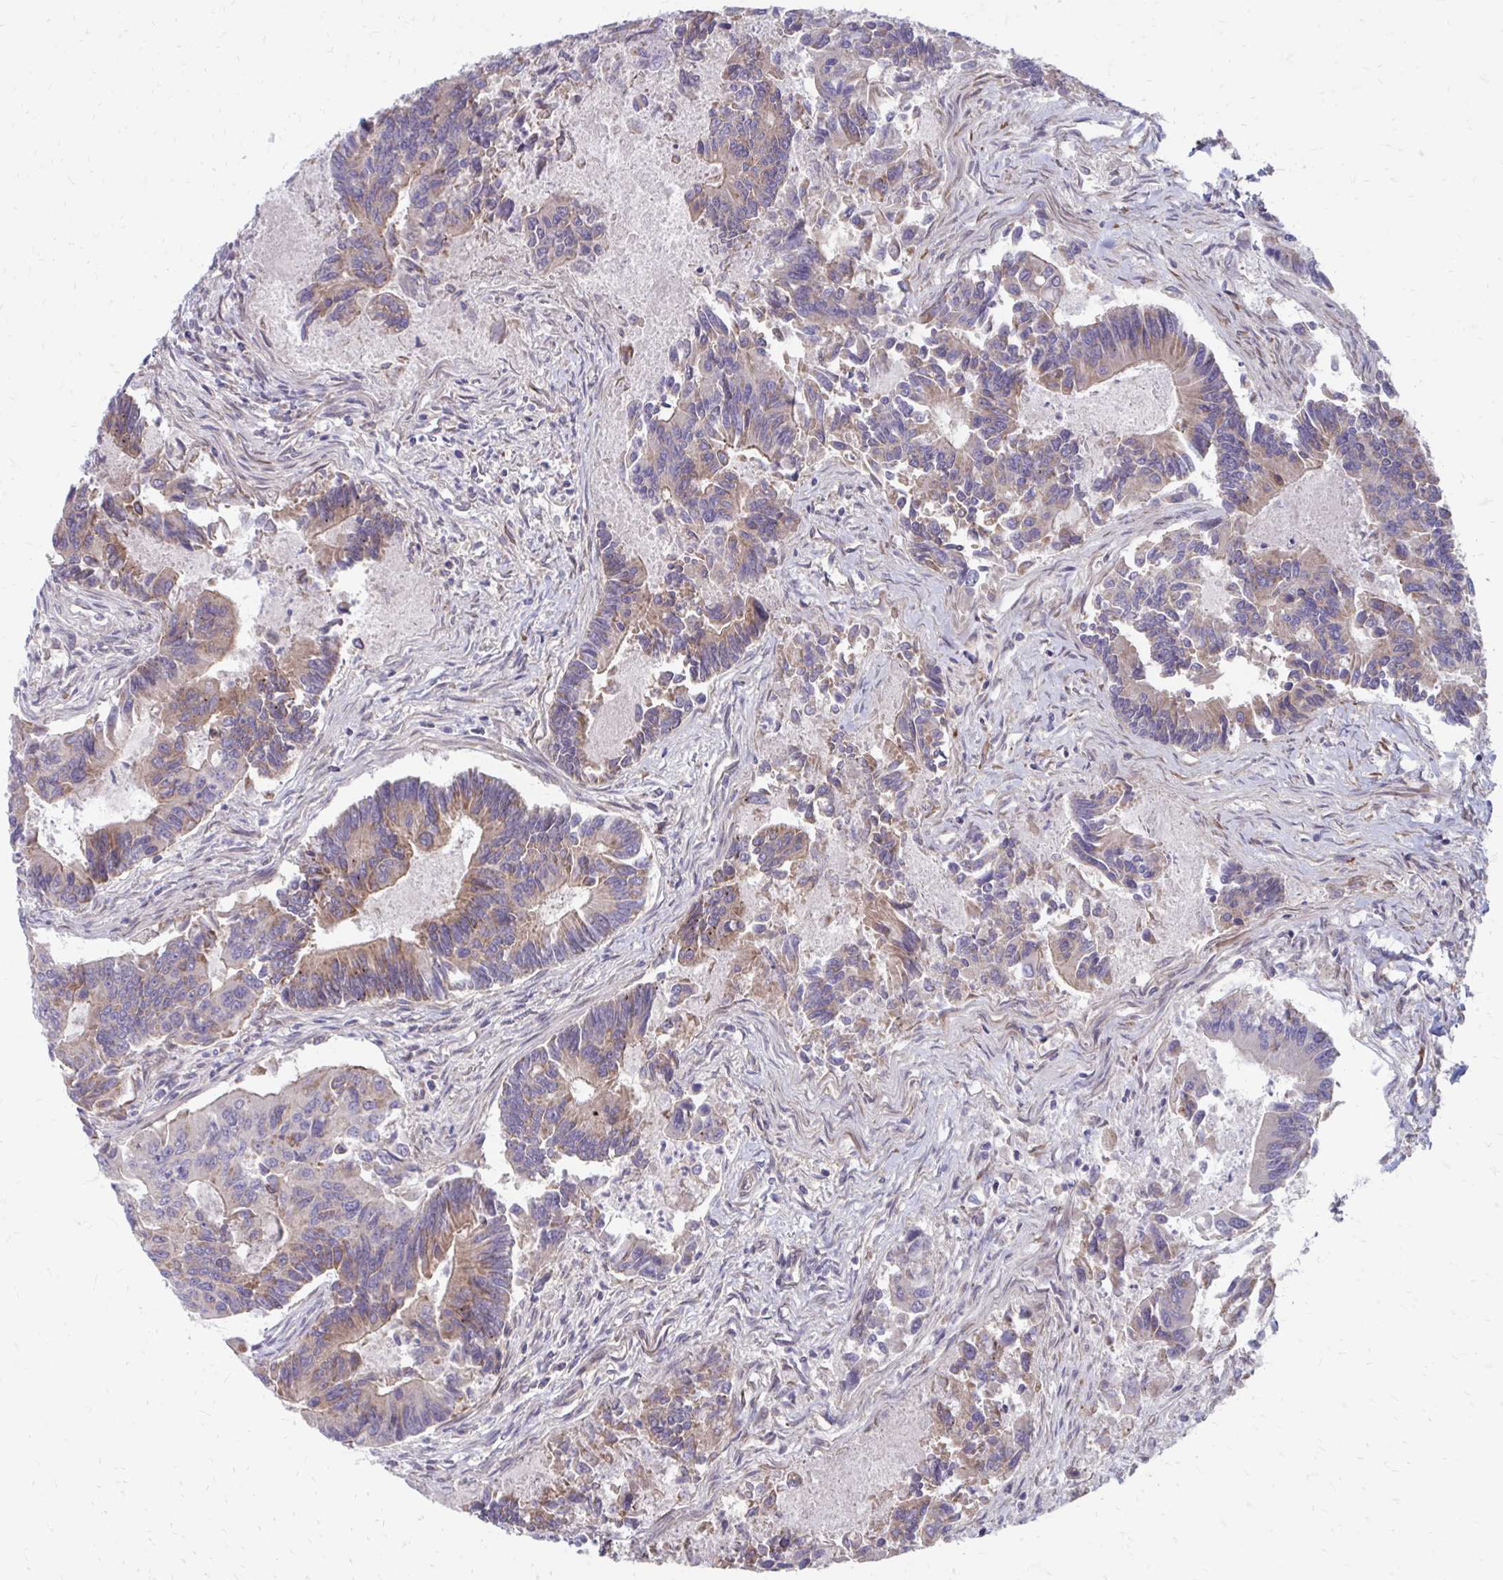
{"staining": {"intensity": "weak", "quantity": "25%-75%", "location": "cytoplasmic/membranous"}, "tissue": "colorectal cancer", "cell_type": "Tumor cells", "image_type": "cancer", "snomed": [{"axis": "morphology", "description": "Adenocarcinoma, NOS"}, {"axis": "topography", "description": "Colon"}], "caption": "This micrograph demonstrates immunohistochemistry staining of human colorectal cancer, with low weak cytoplasmic/membranous staining in about 25%-75% of tumor cells.", "gene": "ITPR2", "patient": {"sex": "female", "age": 67}}